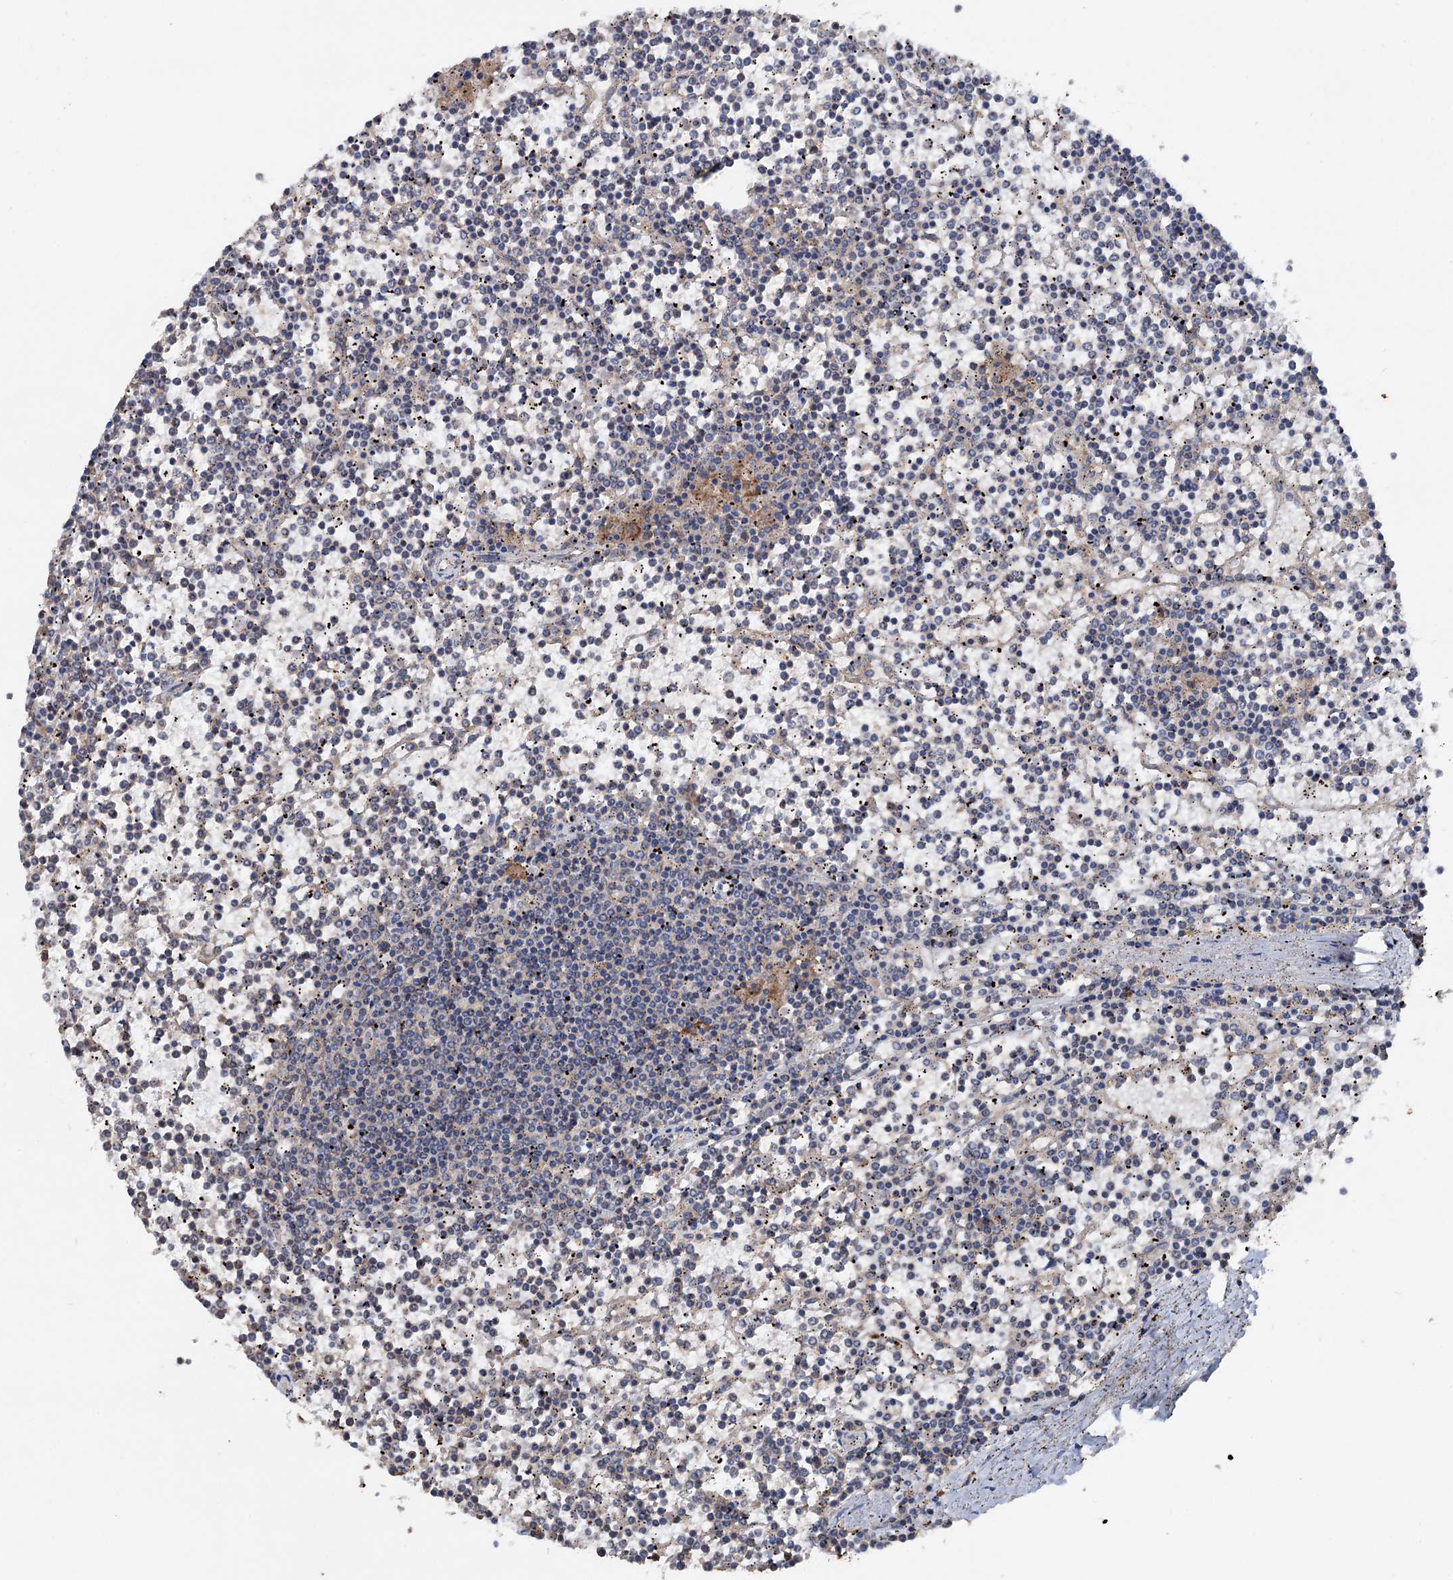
{"staining": {"intensity": "negative", "quantity": "none", "location": "none"}, "tissue": "lymphoma", "cell_type": "Tumor cells", "image_type": "cancer", "snomed": [{"axis": "morphology", "description": "Malignant lymphoma, non-Hodgkin's type, Low grade"}, {"axis": "topography", "description": "Spleen"}], "caption": "Immunohistochemical staining of human lymphoma exhibits no significant staining in tumor cells.", "gene": "ARL13A", "patient": {"sex": "female", "age": 19}}